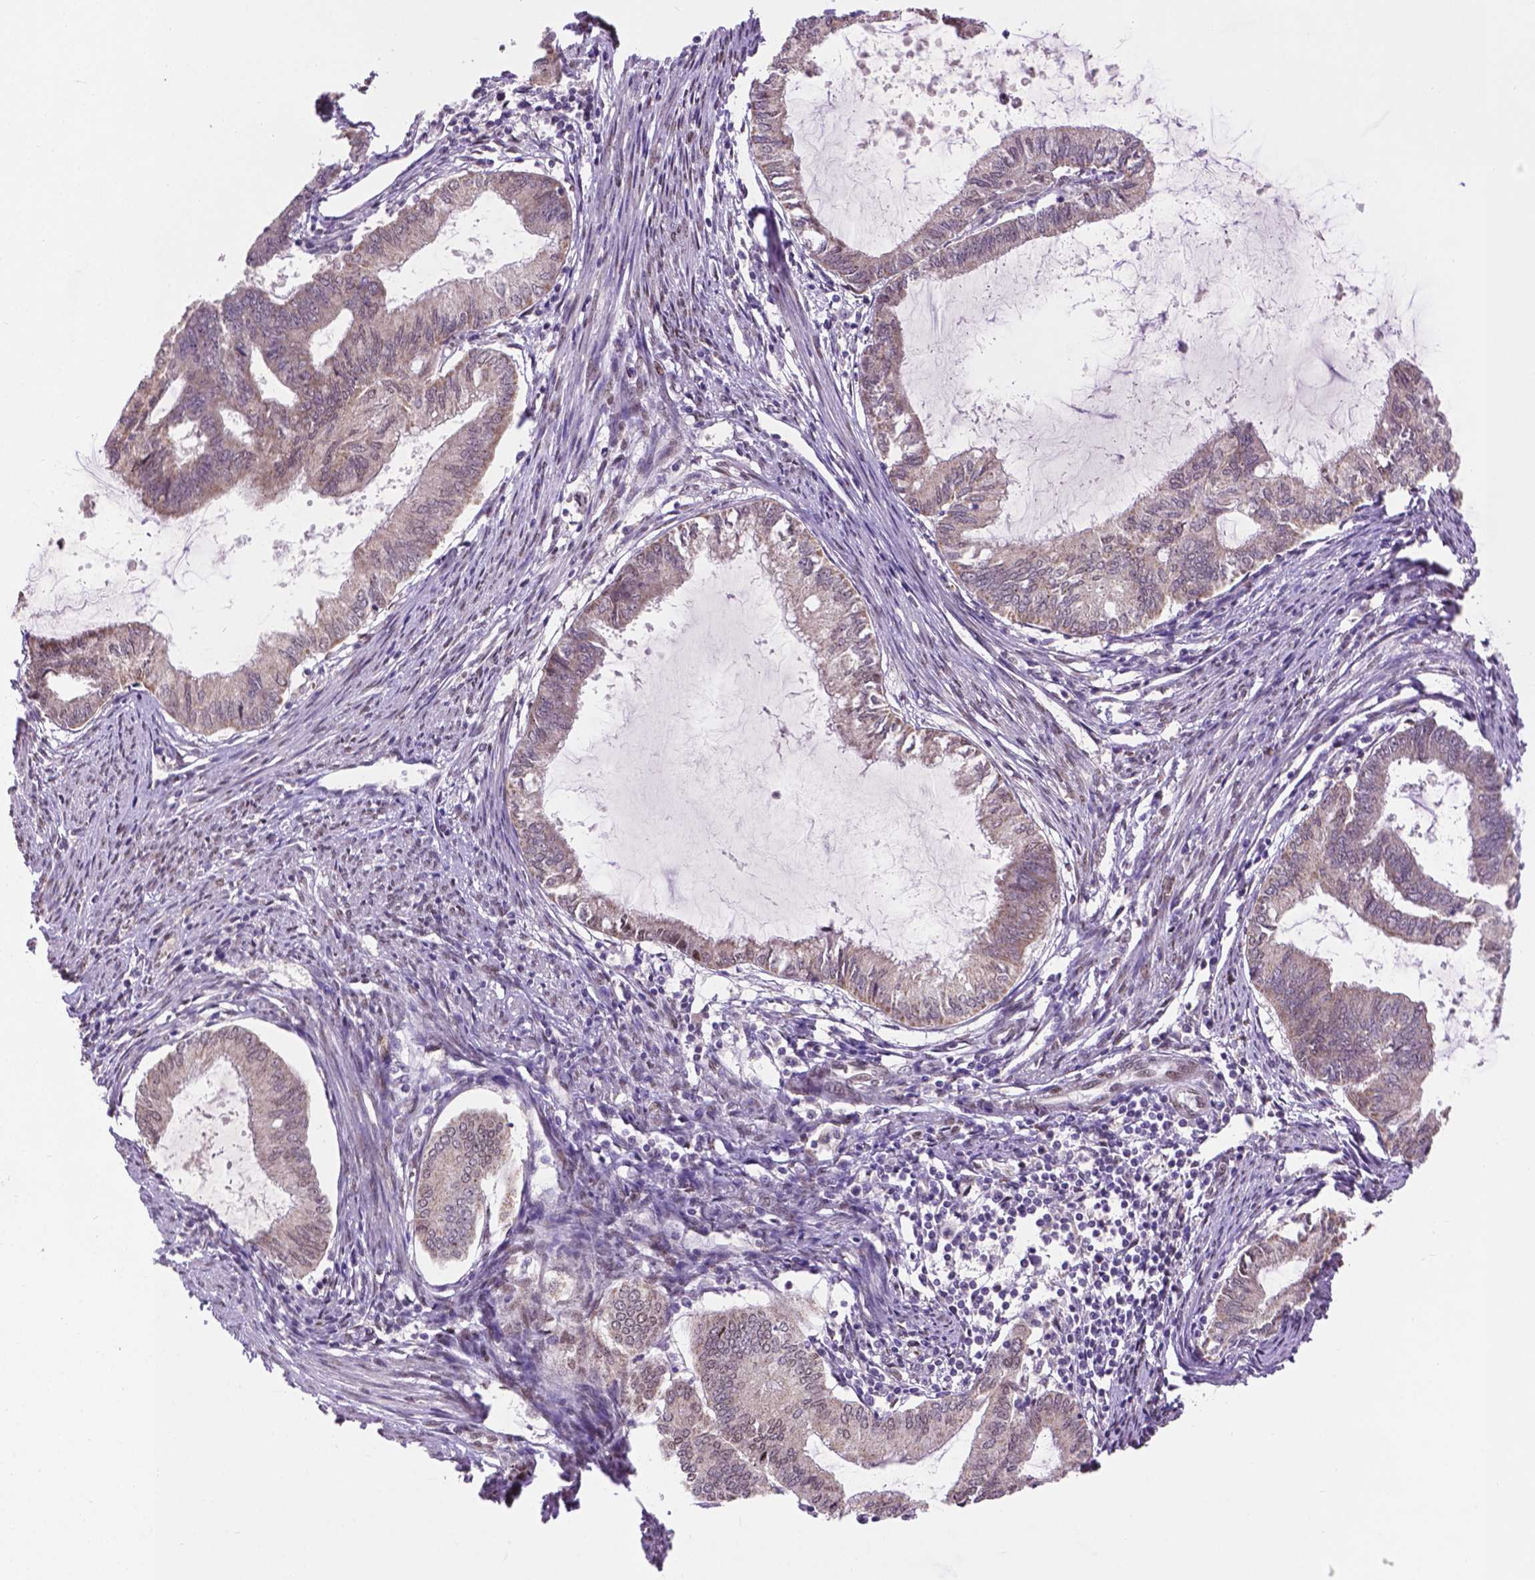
{"staining": {"intensity": "negative", "quantity": "none", "location": "none"}, "tissue": "endometrial cancer", "cell_type": "Tumor cells", "image_type": "cancer", "snomed": [{"axis": "morphology", "description": "Adenocarcinoma, NOS"}, {"axis": "topography", "description": "Endometrium"}], "caption": "Protein analysis of endometrial cancer exhibits no significant staining in tumor cells.", "gene": "IRF6", "patient": {"sex": "female", "age": 86}}